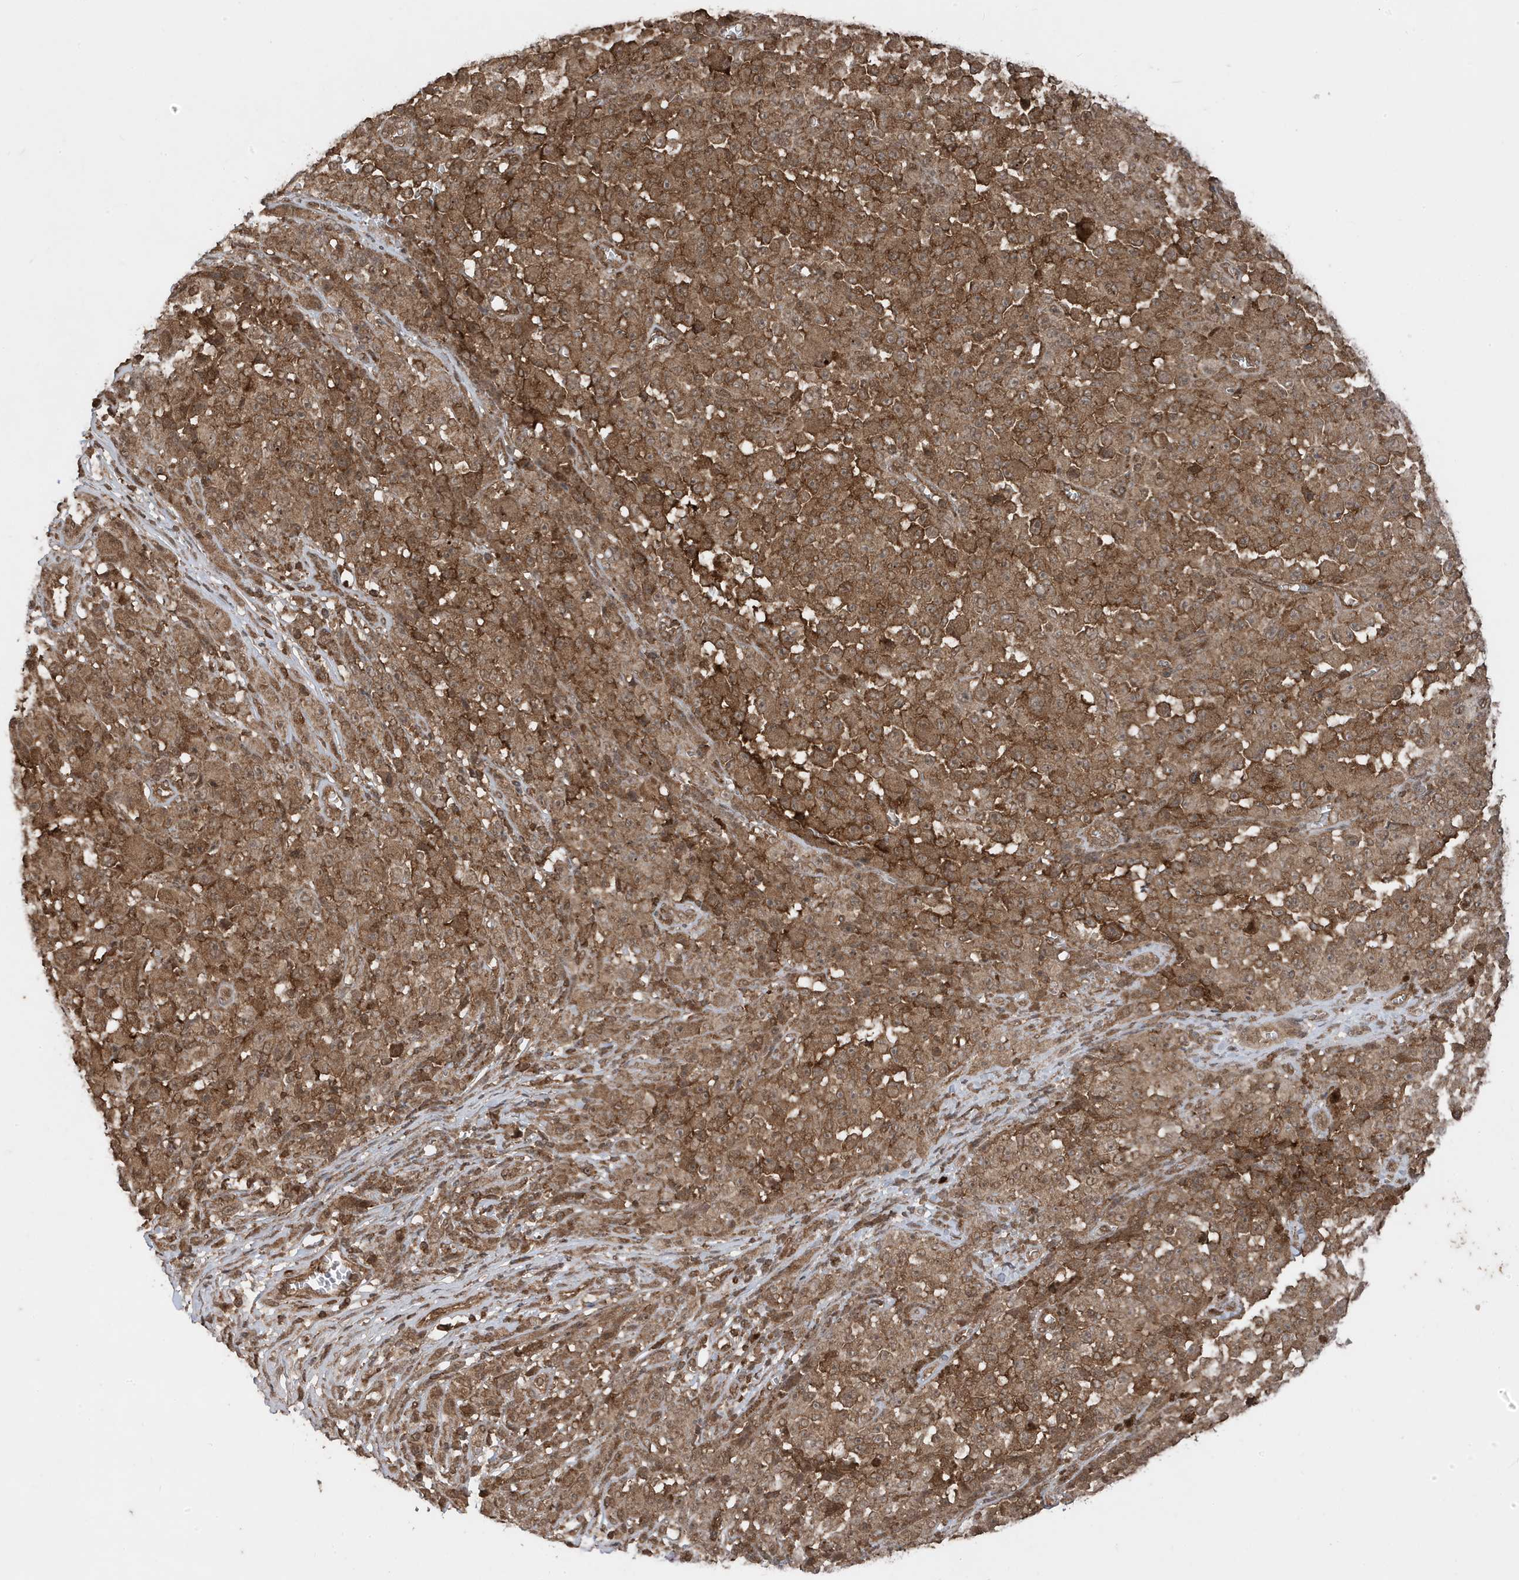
{"staining": {"intensity": "moderate", "quantity": ">75%", "location": "cytoplasmic/membranous"}, "tissue": "melanoma", "cell_type": "Tumor cells", "image_type": "cancer", "snomed": [{"axis": "morphology", "description": "Malignant melanoma, NOS"}, {"axis": "topography", "description": "Skin"}], "caption": "This is an image of IHC staining of malignant melanoma, which shows moderate expression in the cytoplasmic/membranous of tumor cells.", "gene": "ASAP1", "patient": {"sex": "female", "age": 82}}